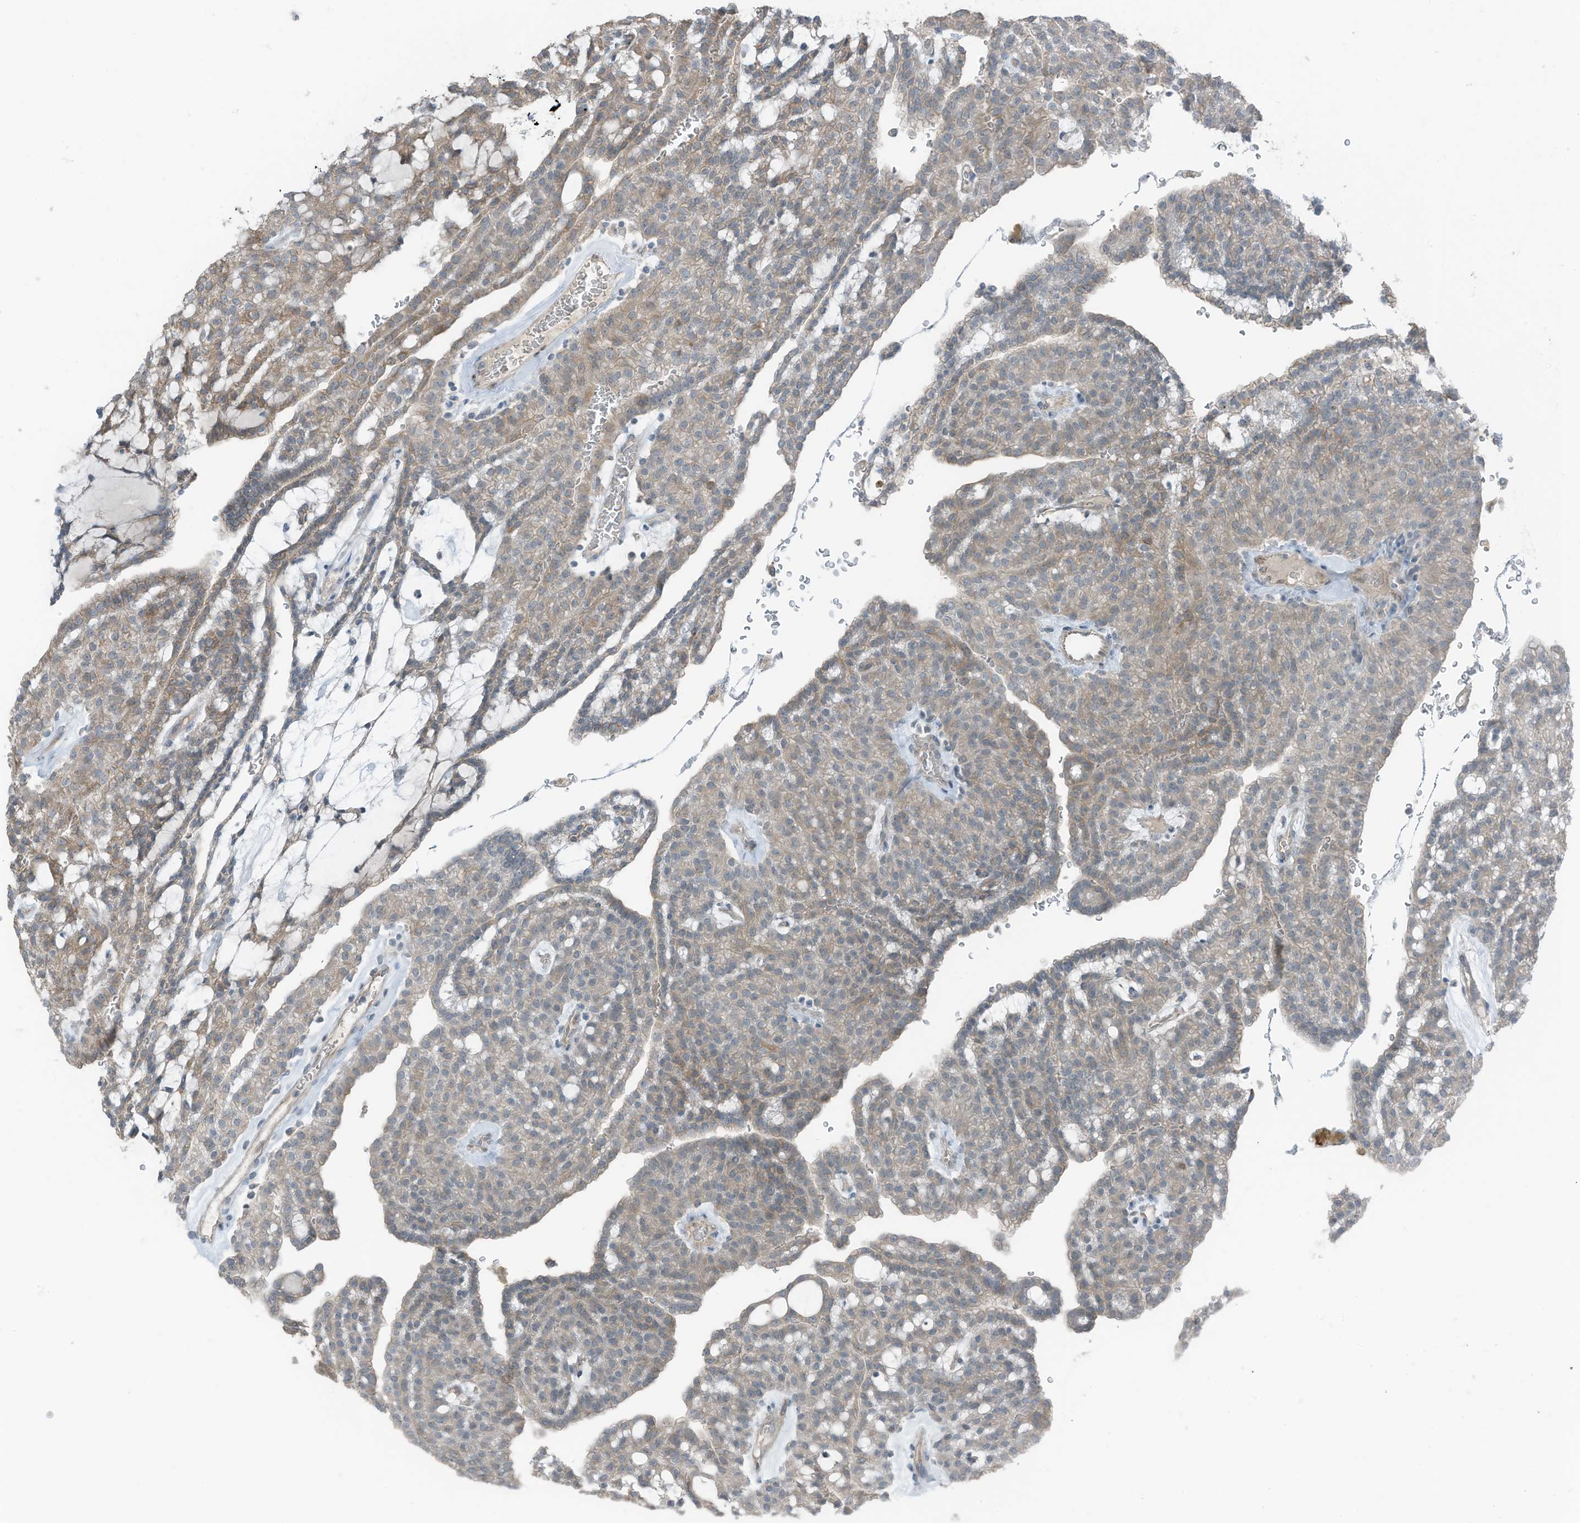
{"staining": {"intensity": "moderate", "quantity": "25%-75%", "location": "cytoplasmic/membranous"}, "tissue": "renal cancer", "cell_type": "Tumor cells", "image_type": "cancer", "snomed": [{"axis": "morphology", "description": "Adenocarcinoma, NOS"}, {"axis": "topography", "description": "Kidney"}], "caption": "Renal adenocarcinoma tissue demonstrates moderate cytoplasmic/membranous staining in about 25%-75% of tumor cells The staining was performed using DAB, with brown indicating positive protein expression. Nuclei are stained blue with hematoxylin.", "gene": "ARHGEF33", "patient": {"sex": "male", "age": 63}}